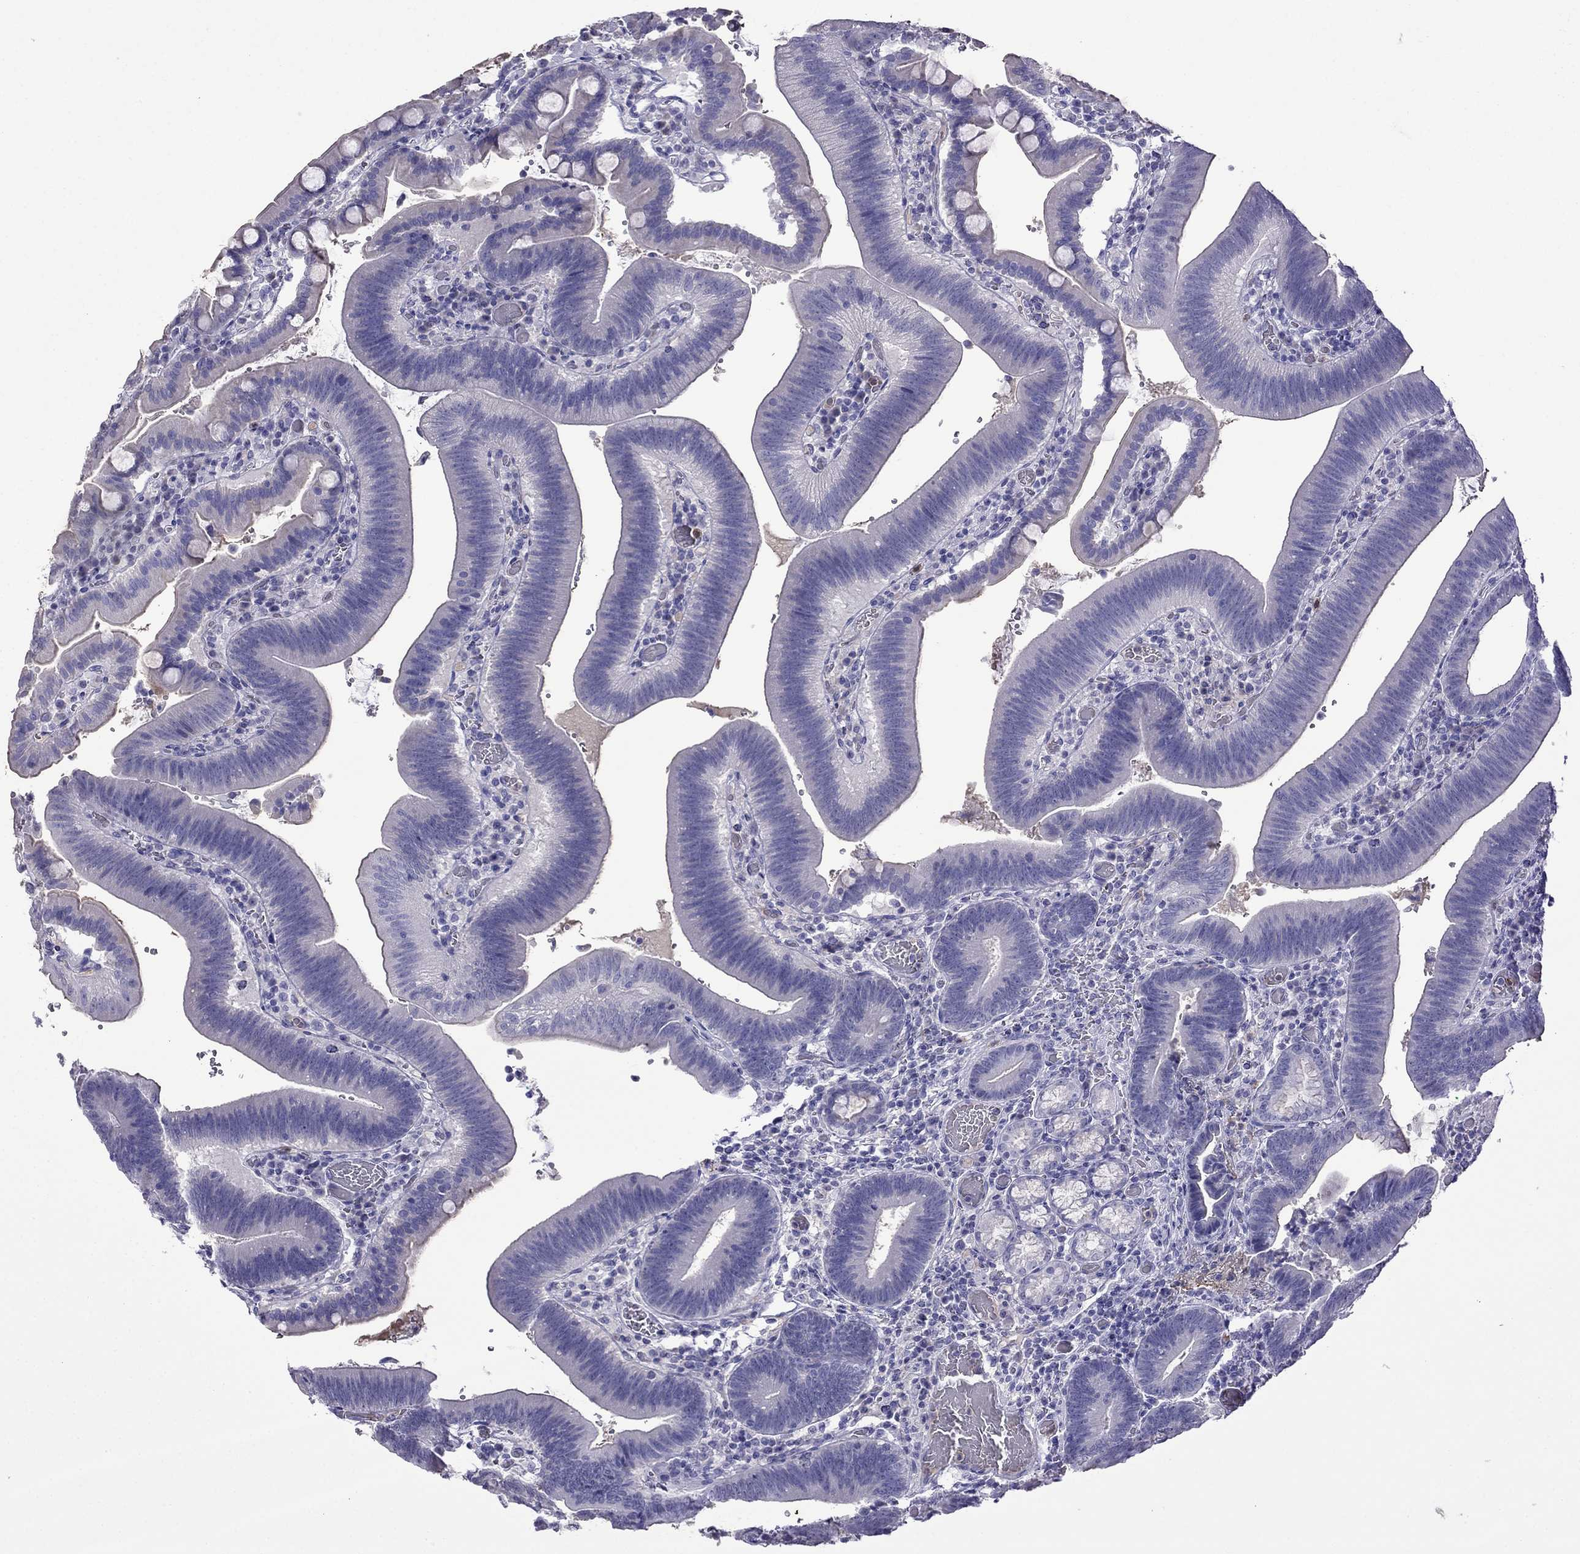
{"staining": {"intensity": "negative", "quantity": "none", "location": "none"}, "tissue": "duodenum", "cell_type": "Glandular cells", "image_type": "normal", "snomed": [{"axis": "morphology", "description": "Normal tissue, NOS"}, {"axis": "topography", "description": "Duodenum"}], "caption": "This is an immunohistochemistry (IHC) micrograph of normal human duodenum. There is no staining in glandular cells.", "gene": "CDHR4", "patient": {"sex": "female", "age": 62}}